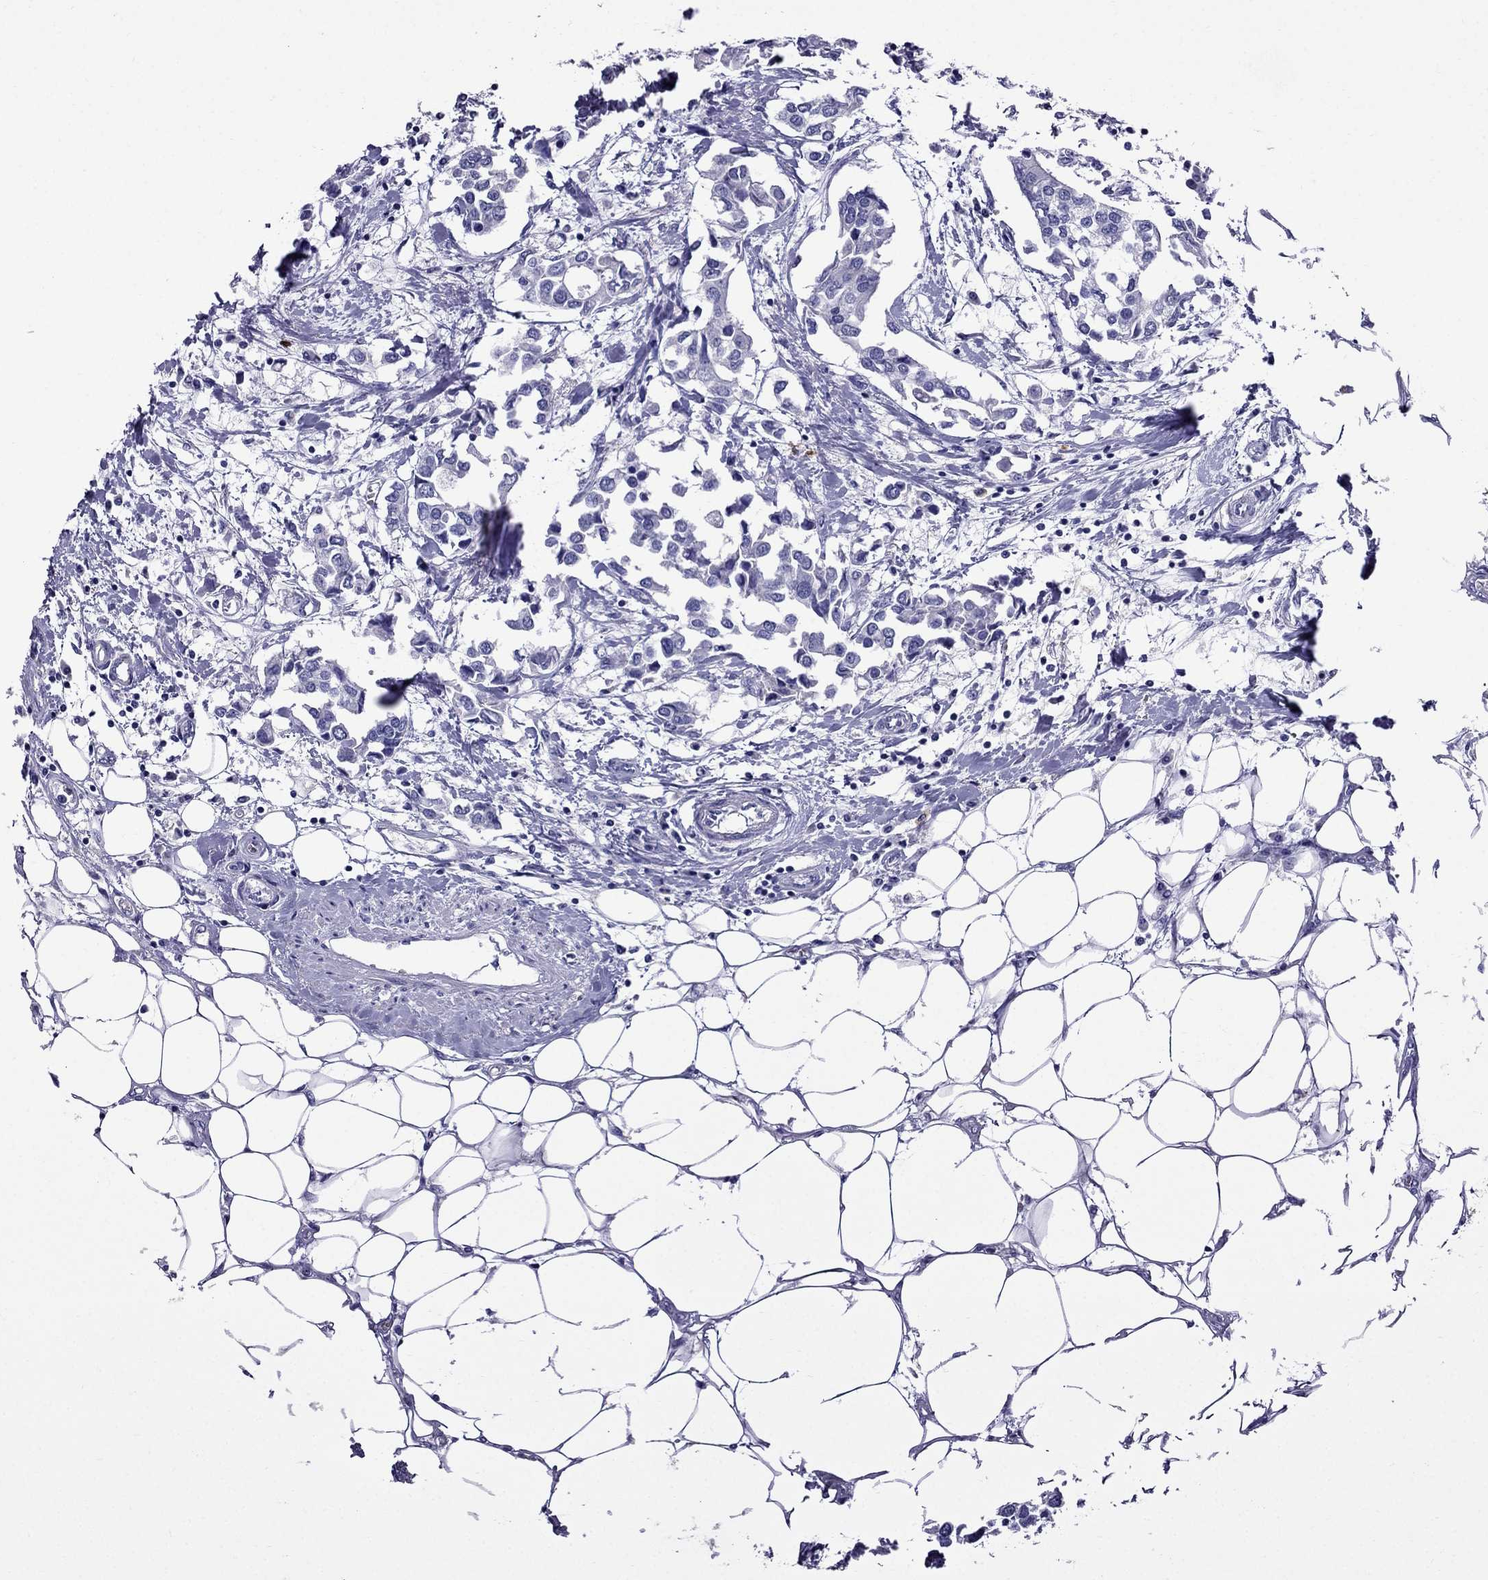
{"staining": {"intensity": "negative", "quantity": "none", "location": "none"}, "tissue": "breast cancer", "cell_type": "Tumor cells", "image_type": "cancer", "snomed": [{"axis": "morphology", "description": "Duct carcinoma"}, {"axis": "topography", "description": "Breast"}], "caption": "Immunohistochemistry (IHC) histopathology image of human breast cancer (infiltrating ductal carcinoma) stained for a protein (brown), which exhibits no positivity in tumor cells.", "gene": "OXCT2", "patient": {"sex": "female", "age": 83}}